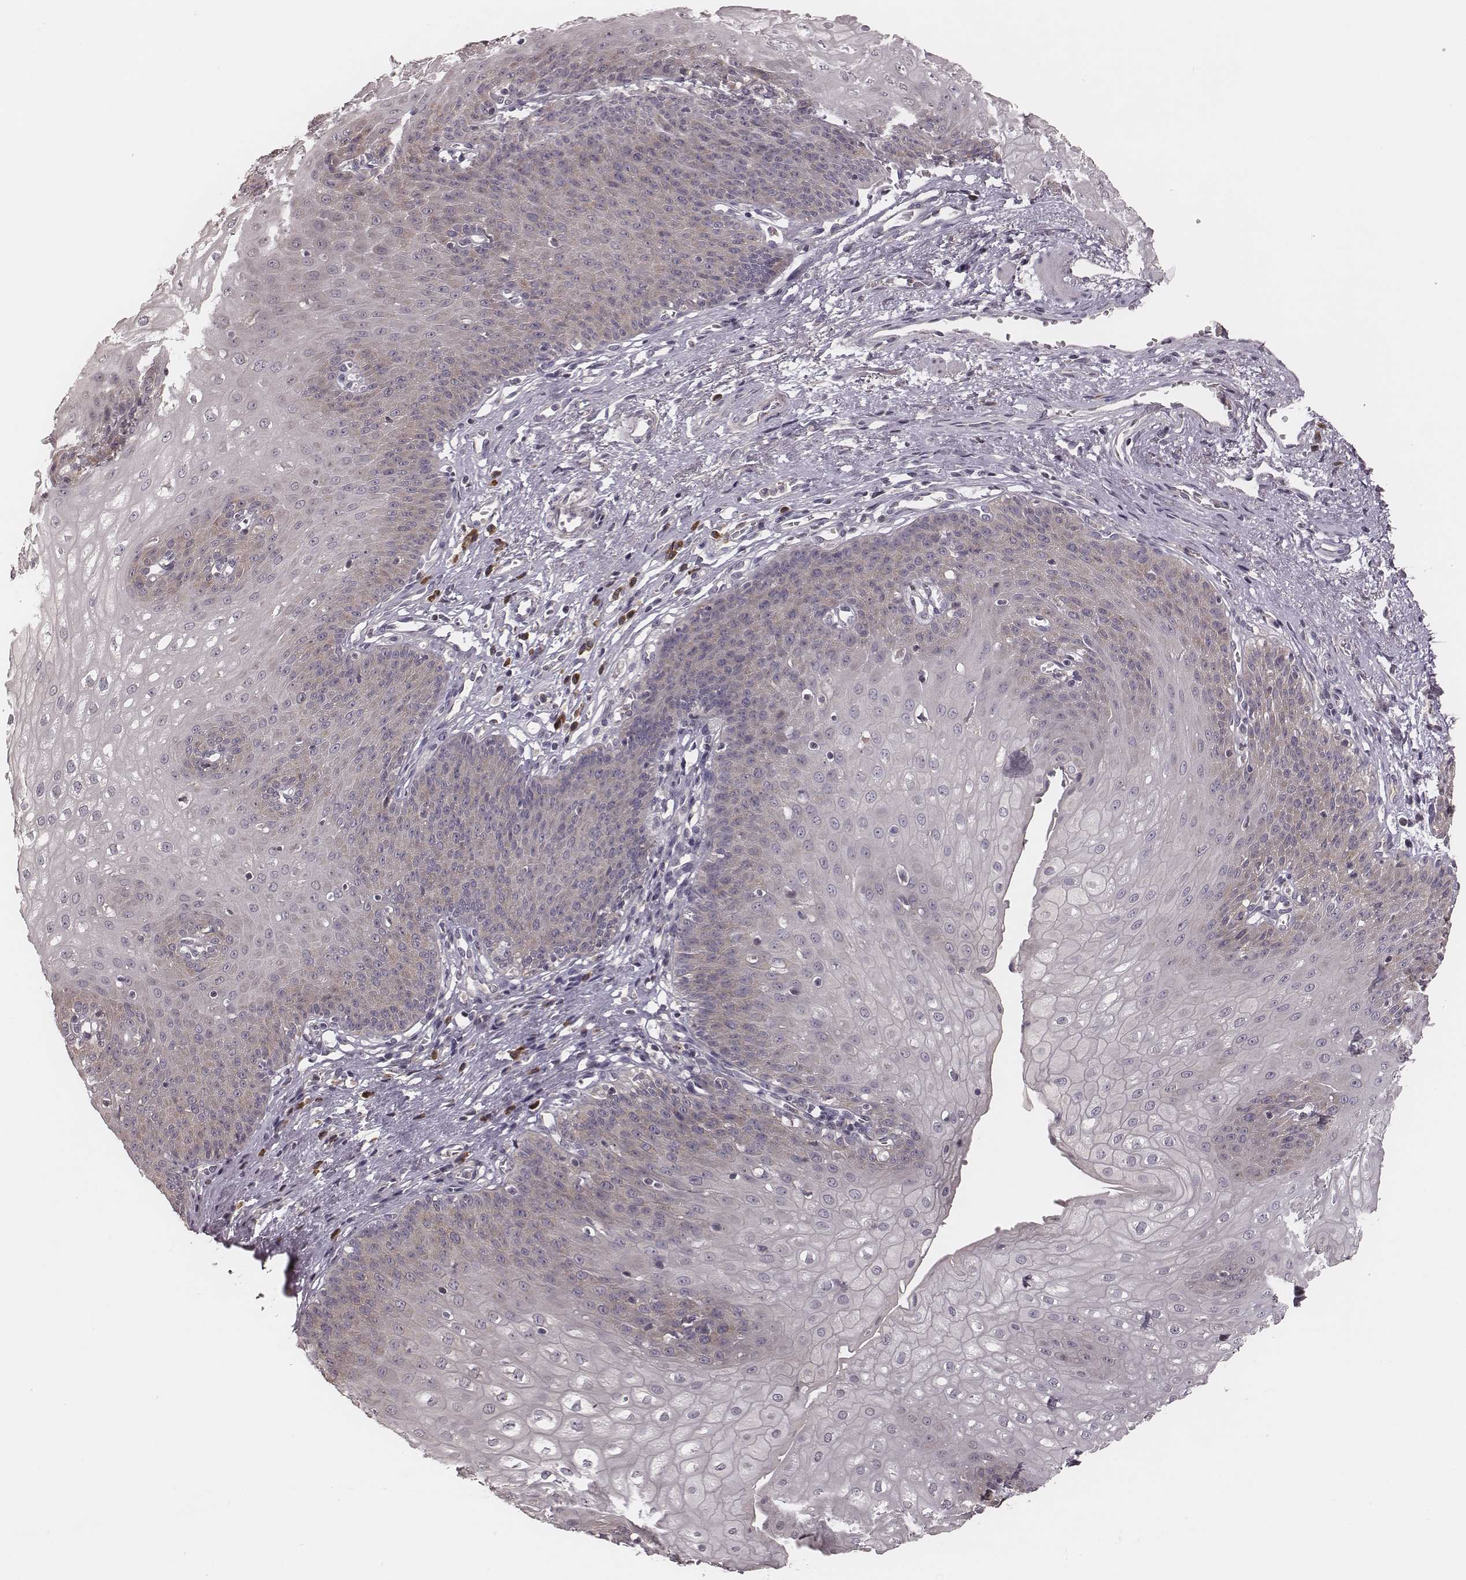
{"staining": {"intensity": "negative", "quantity": "none", "location": "none"}, "tissue": "esophagus", "cell_type": "Squamous epithelial cells", "image_type": "normal", "snomed": [{"axis": "morphology", "description": "Normal tissue, NOS"}, {"axis": "topography", "description": "Esophagus"}], "caption": "A high-resolution histopathology image shows immunohistochemistry (IHC) staining of benign esophagus, which reveals no significant expression in squamous epithelial cells. (DAB (3,3'-diaminobenzidine) immunohistochemistry (IHC), high magnification).", "gene": "P2RX5", "patient": {"sex": "male", "age": 71}}